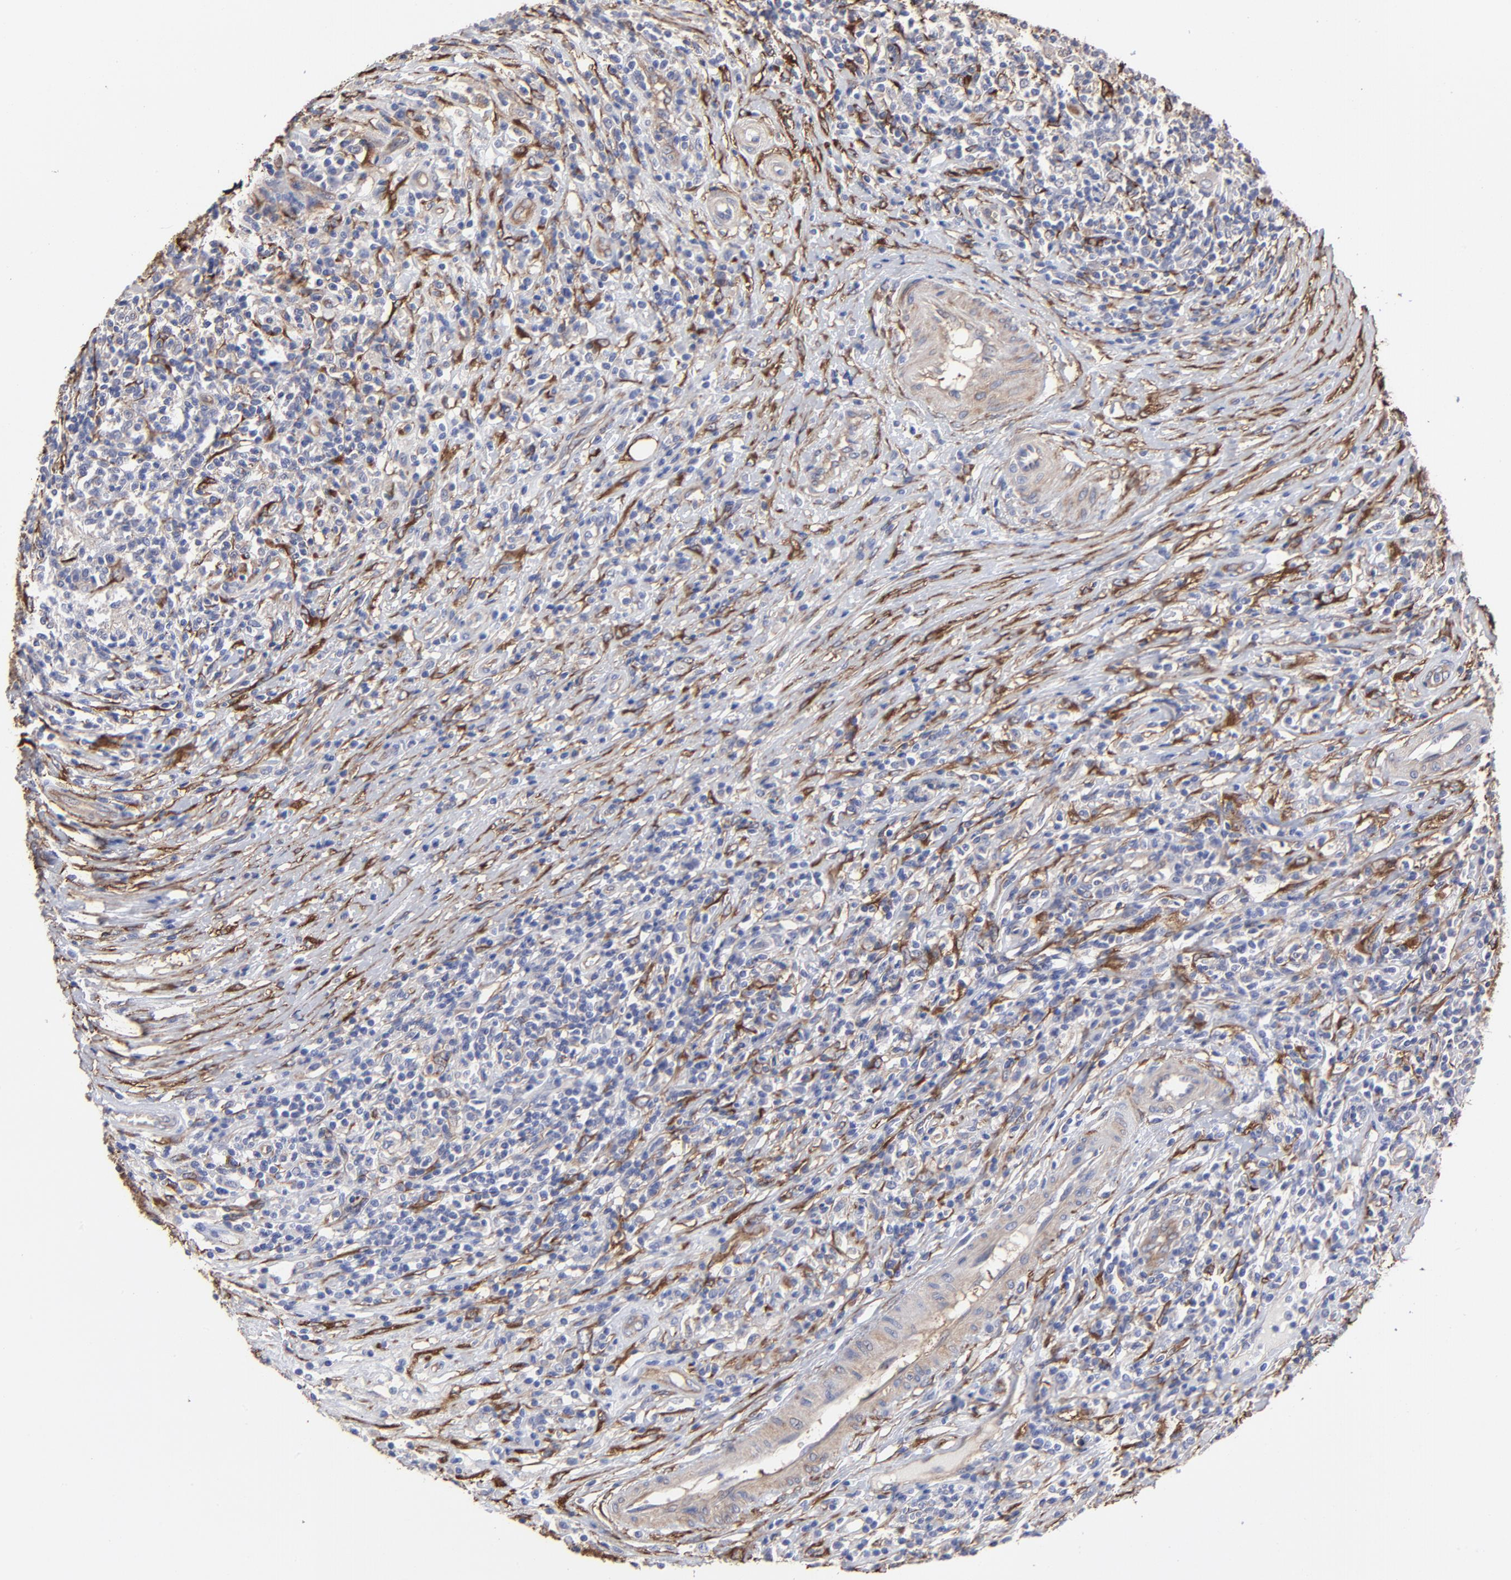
{"staining": {"intensity": "negative", "quantity": "none", "location": "none"}, "tissue": "lymphoma", "cell_type": "Tumor cells", "image_type": "cancer", "snomed": [{"axis": "morphology", "description": "Malignant lymphoma, non-Hodgkin's type, High grade"}, {"axis": "topography", "description": "Lymph node"}], "caption": "Protein analysis of lymphoma exhibits no significant positivity in tumor cells.", "gene": "CILP", "patient": {"sex": "female", "age": 84}}